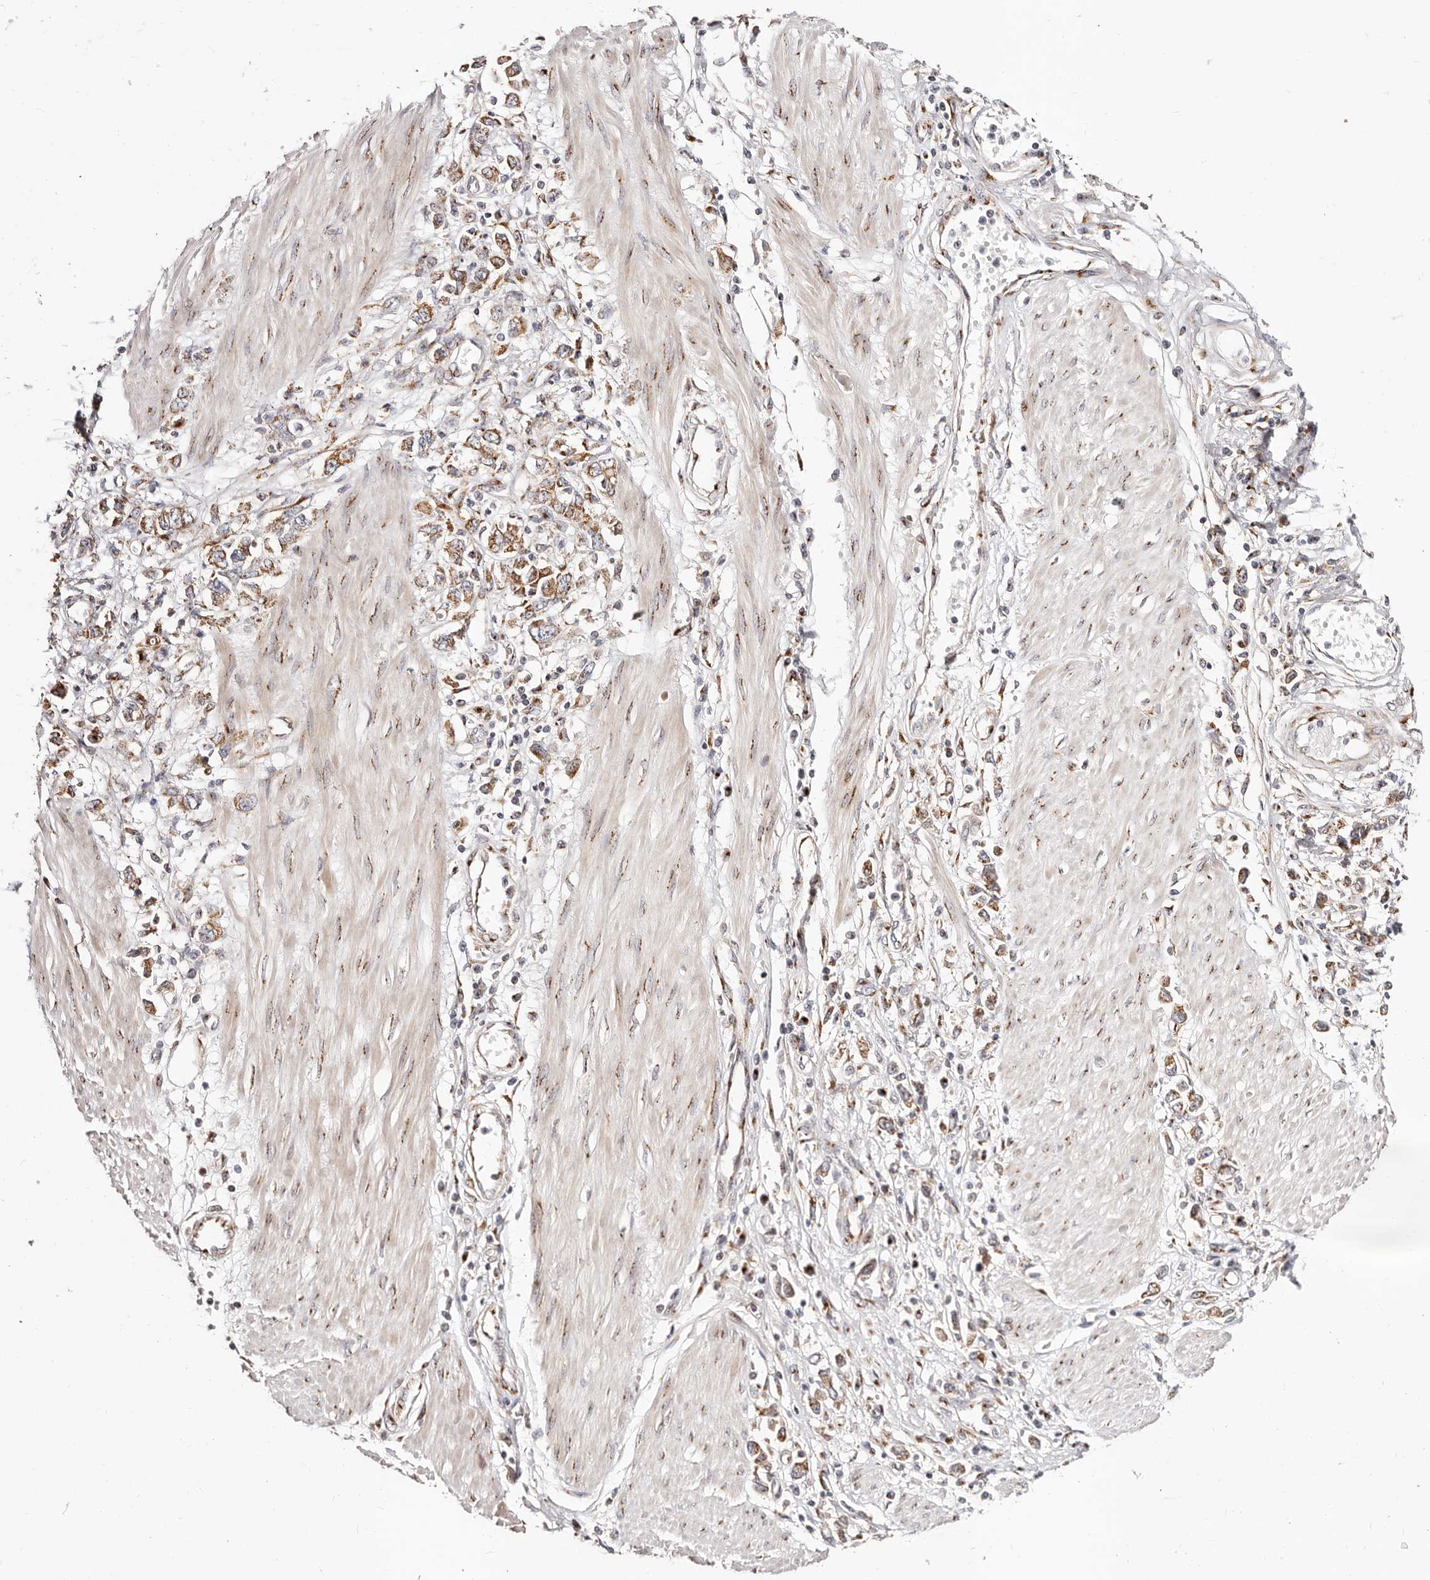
{"staining": {"intensity": "moderate", "quantity": ">75%", "location": "cytoplasmic/membranous"}, "tissue": "stomach cancer", "cell_type": "Tumor cells", "image_type": "cancer", "snomed": [{"axis": "morphology", "description": "Adenocarcinoma, NOS"}, {"axis": "topography", "description": "Stomach"}], "caption": "Immunohistochemistry (IHC) photomicrograph of human adenocarcinoma (stomach) stained for a protein (brown), which reveals medium levels of moderate cytoplasmic/membranous expression in approximately >75% of tumor cells.", "gene": "MAPK6", "patient": {"sex": "female", "age": 76}}